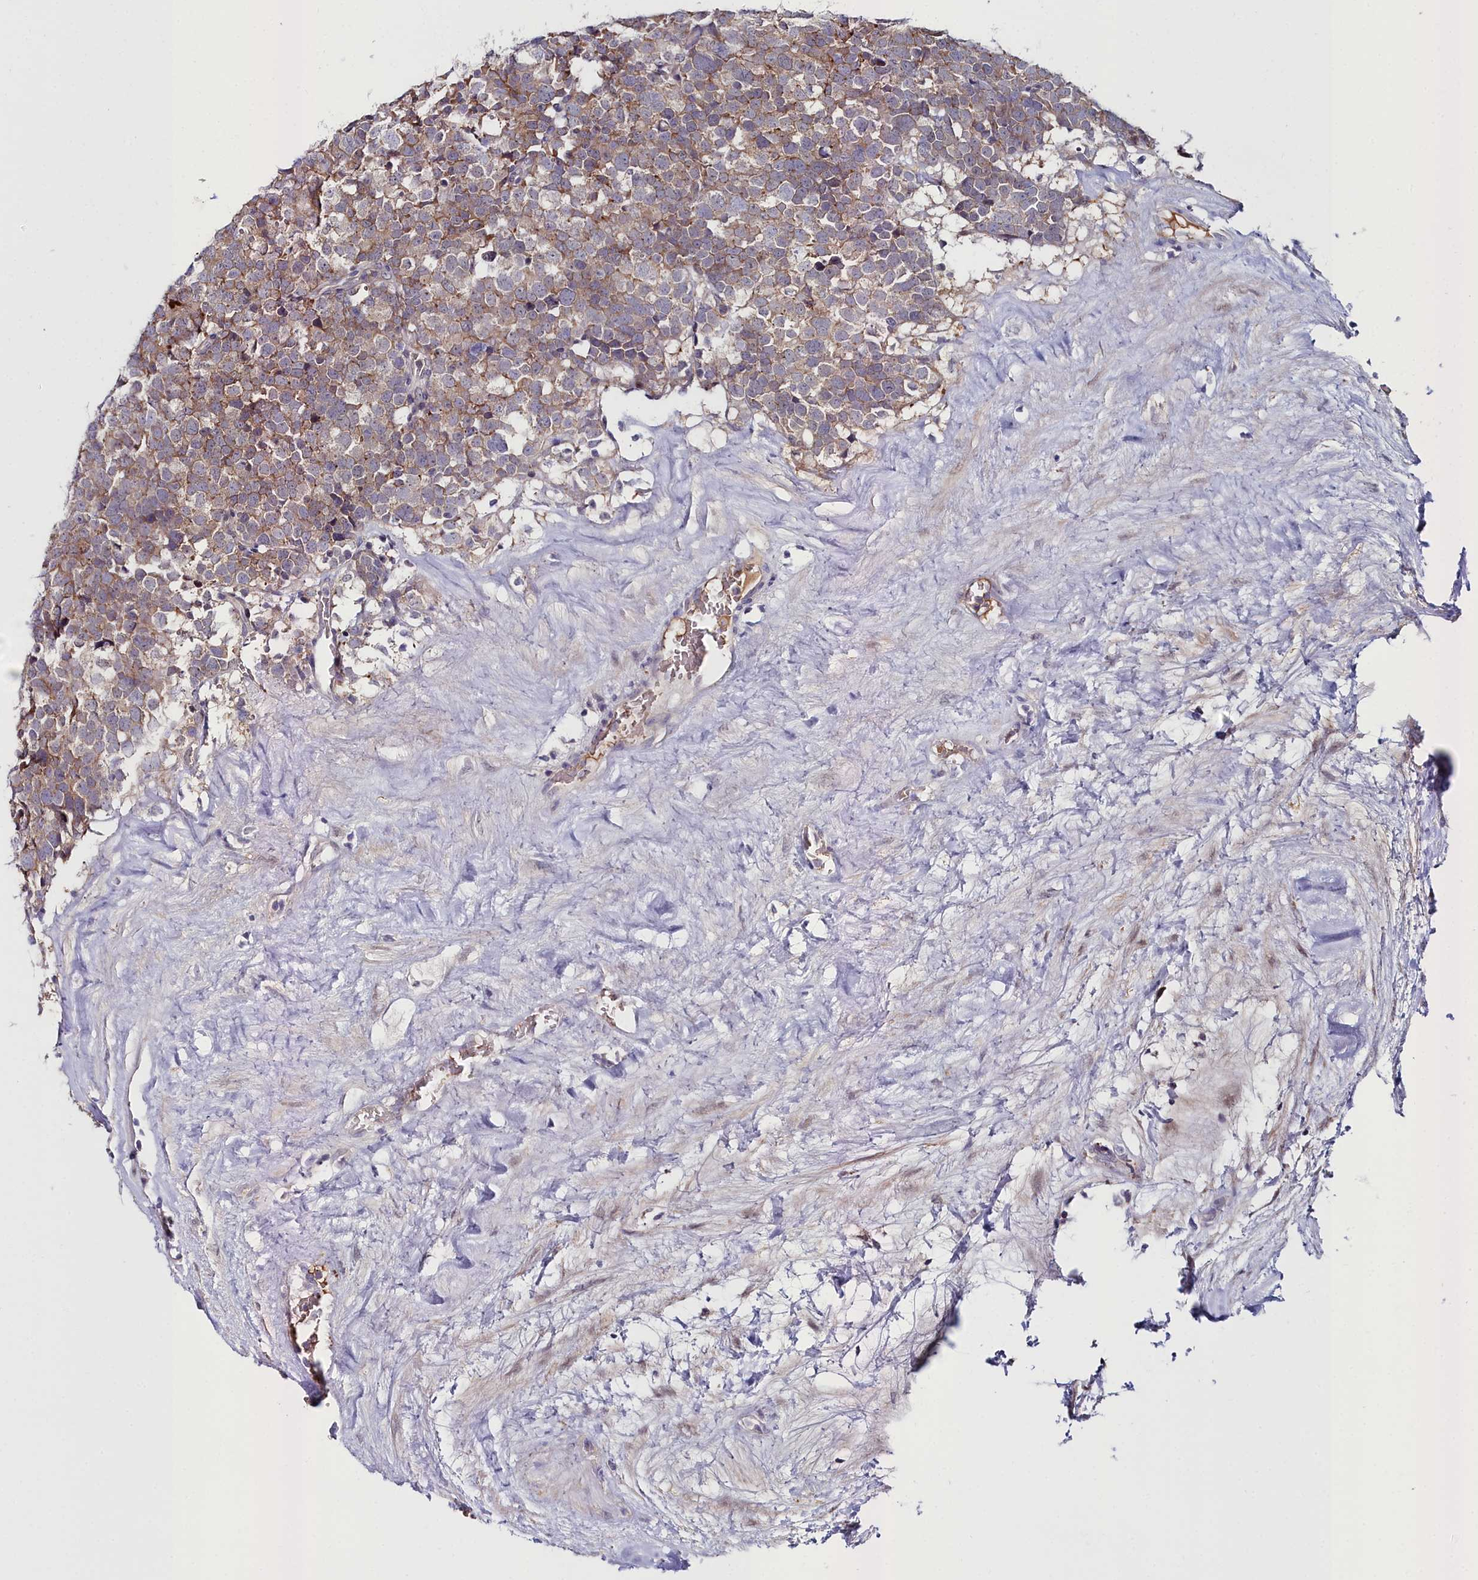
{"staining": {"intensity": "weak", "quantity": ">75%", "location": "cytoplasmic/membranous"}, "tissue": "testis cancer", "cell_type": "Tumor cells", "image_type": "cancer", "snomed": [{"axis": "morphology", "description": "Seminoma, NOS"}, {"axis": "topography", "description": "Testis"}], "caption": "Seminoma (testis) stained with a brown dye shows weak cytoplasmic/membranous positive expression in approximately >75% of tumor cells.", "gene": "KCTD18", "patient": {"sex": "male", "age": 71}}